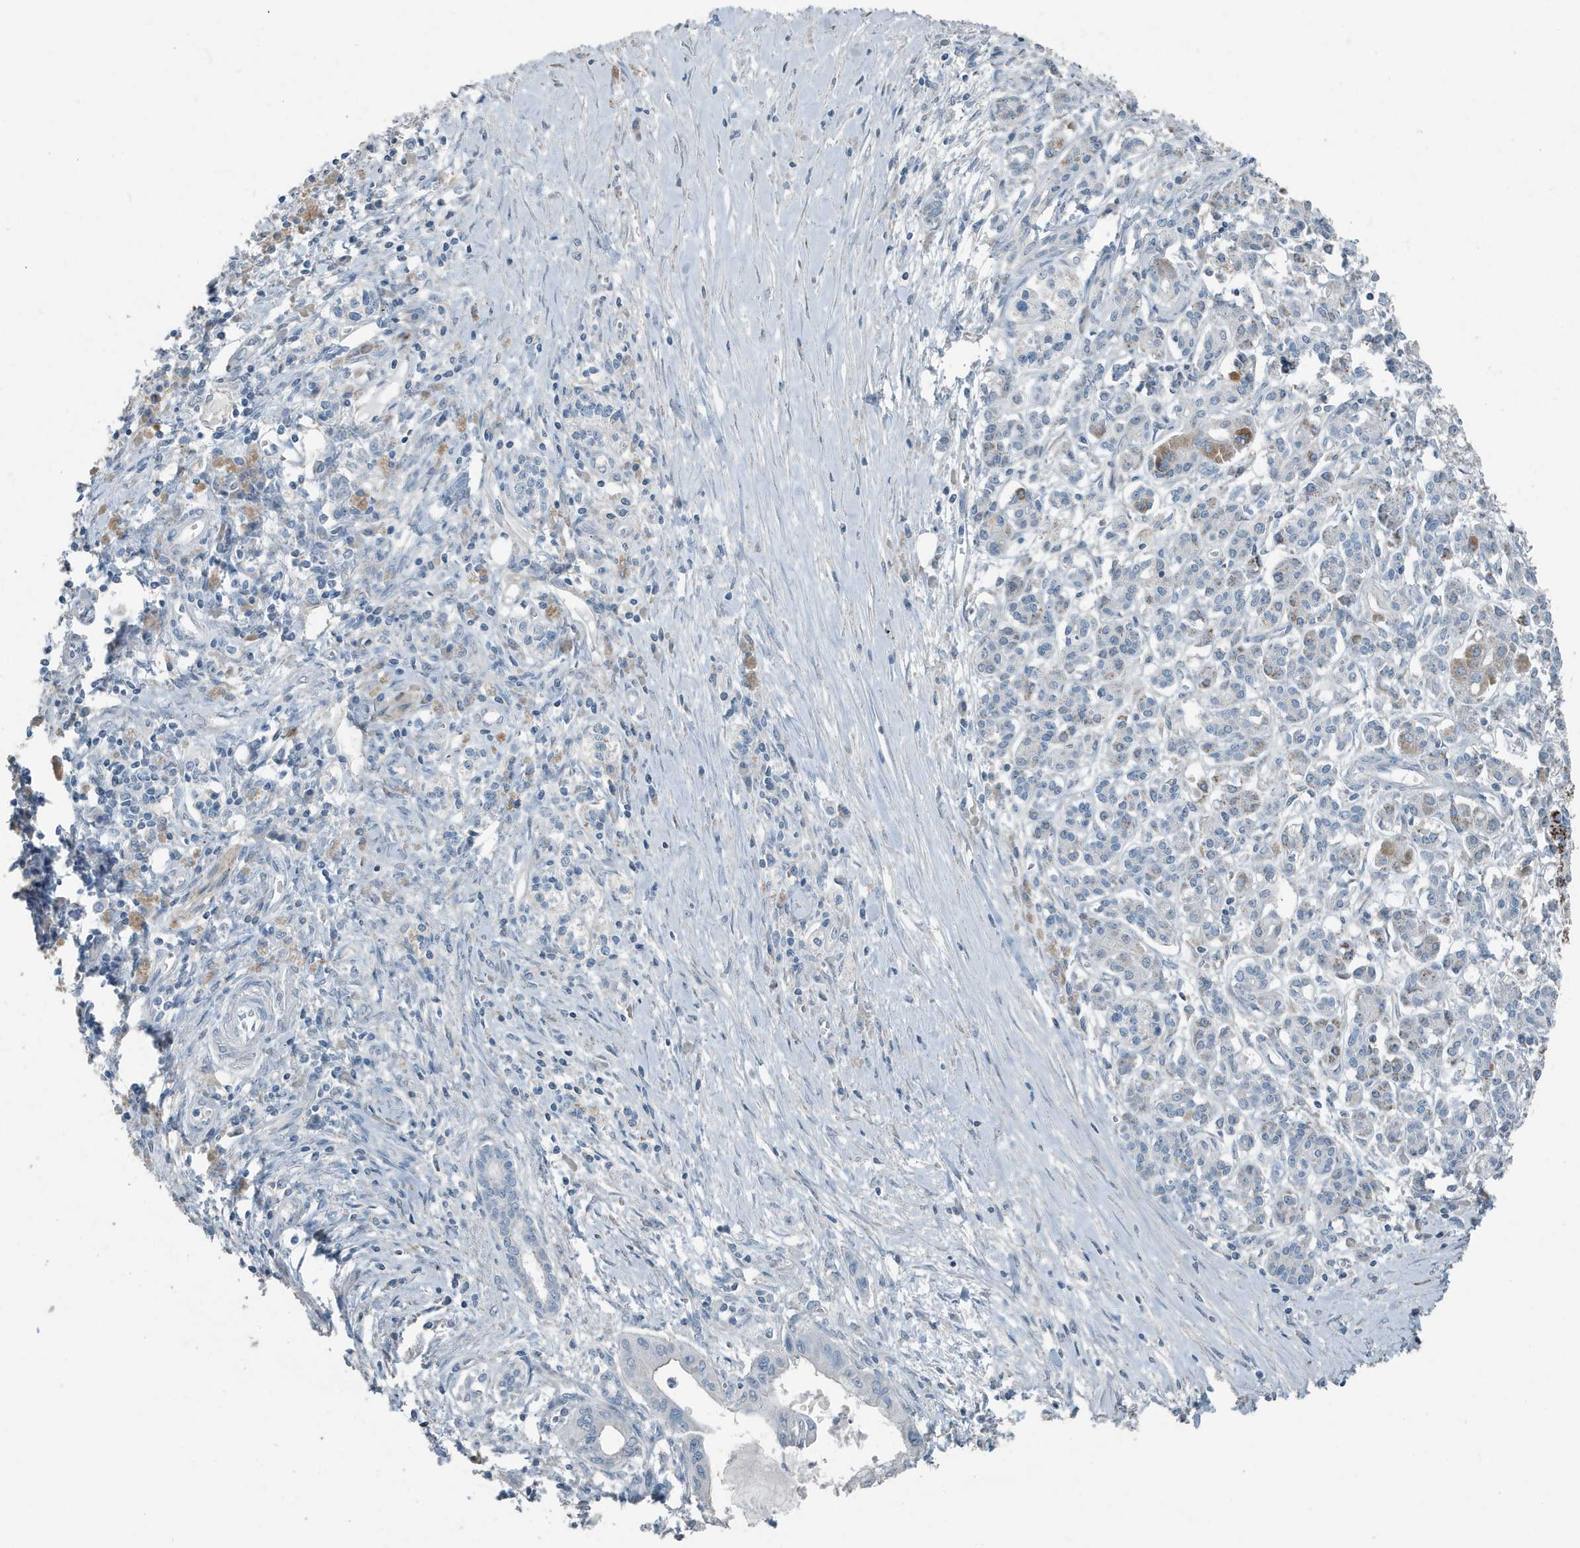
{"staining": {"intensity": "weak", "quantity": "<25%", "location": "cytoplasmic/membranous"}, "tissue": "pancreatic cancer", "cell_type": "Tumor cells", "image_type": "cancer", "snomed": [{"axis": "morphology", "description": "Adenocarcinoma, NOS"}, {"axis": "topography", "description": "Pancreas"}], "caption": "Pancreatic cancer (adenocarcinoma) was stained to show a protein in brown. There is no significant expression in tumor cells.", "gene": "FAM162A", "patient": {"sex": "female", "age": 73}}